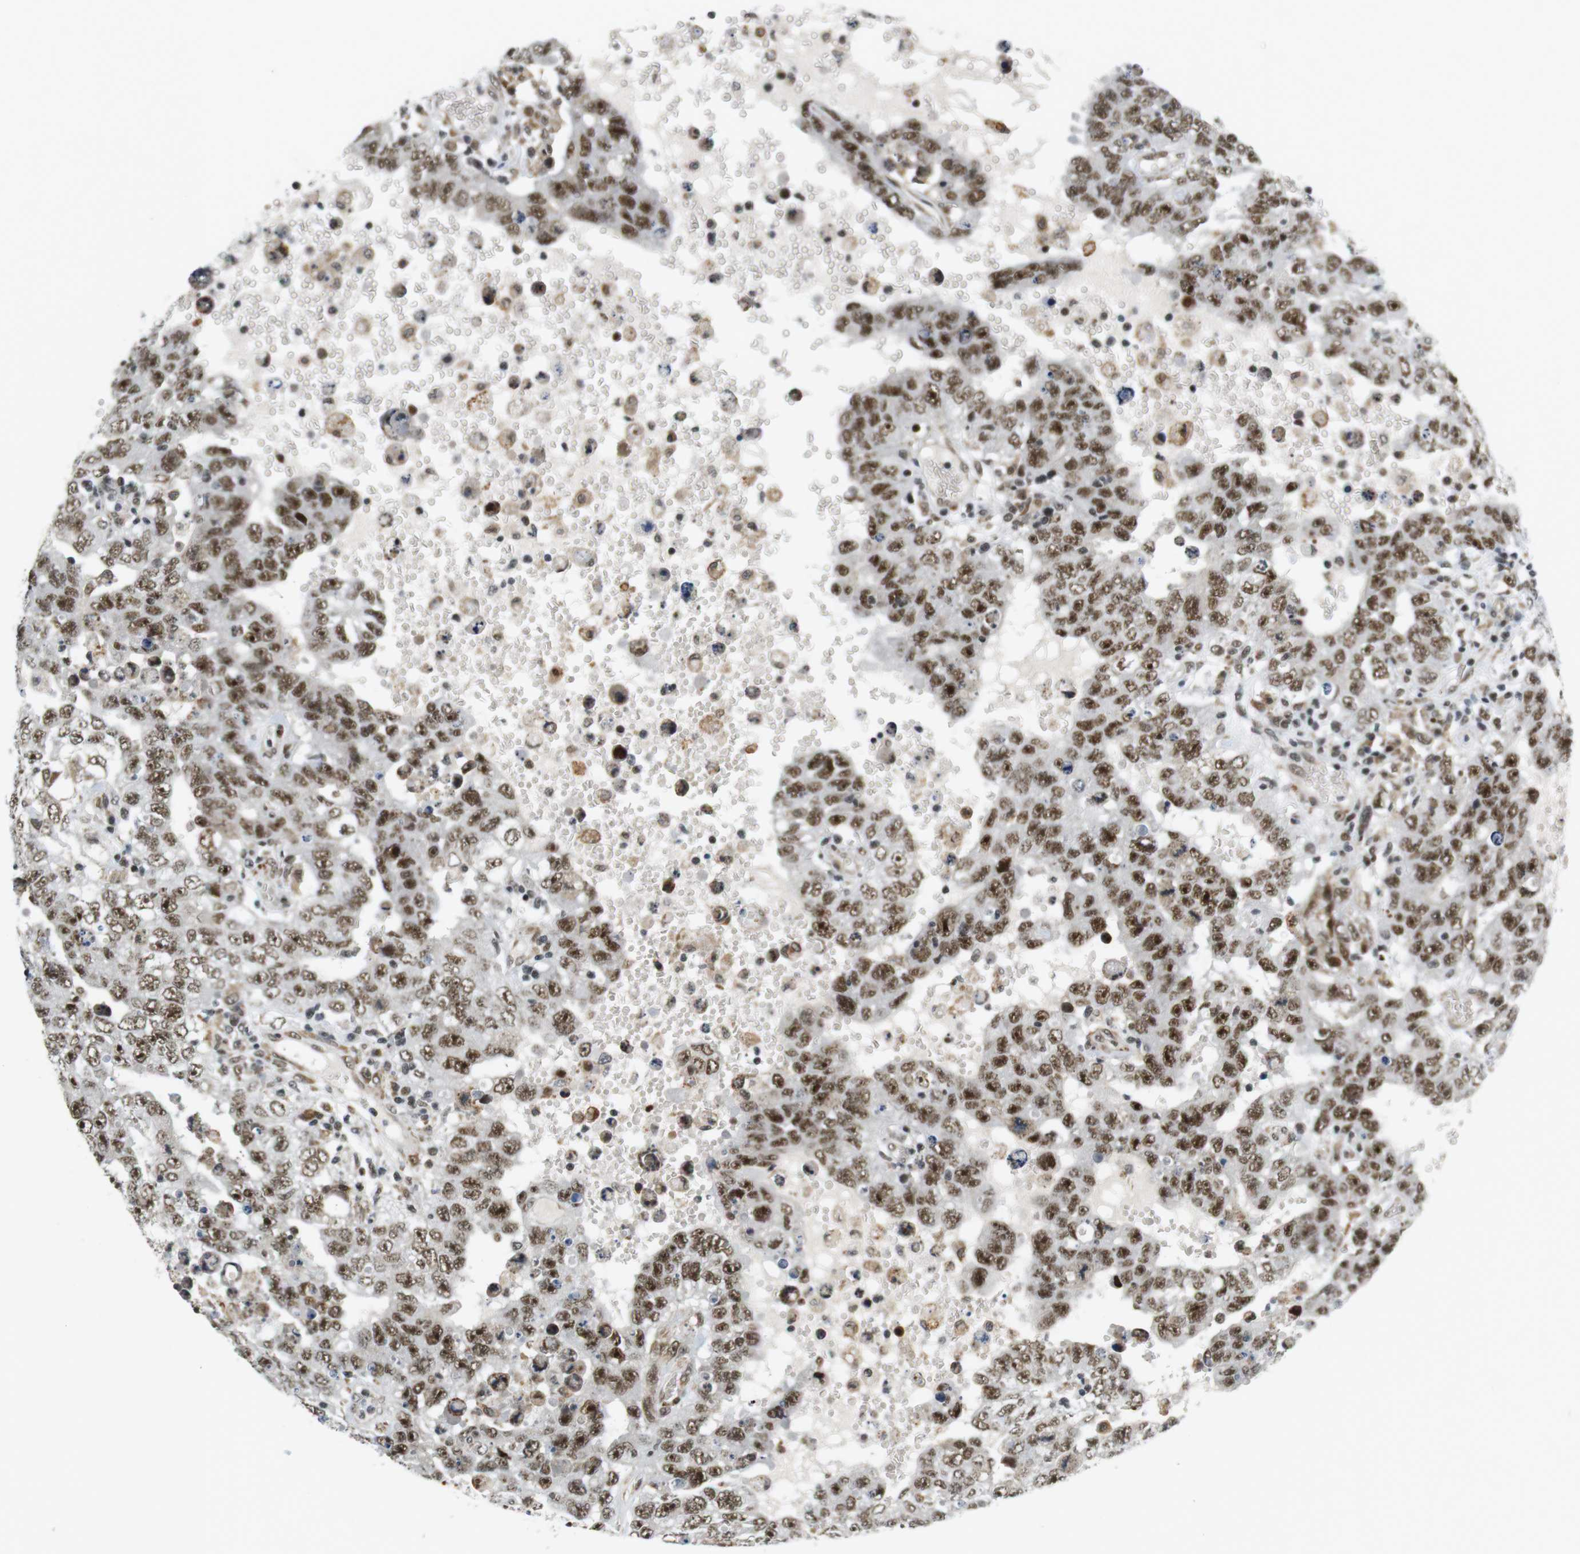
{"staining": {"intensity": "strong", "quantity": ">75%", "location": "nuclear"}, "tissue": "testis cancer", "cell_type": "Tumor cells", "image_type": "cancer", "snomed": [{"axis": "morphology", "description": "Carcinoma, Embryonal, NOS"}, {"axis": "topography", "description": "Testis"}], "caption": "Human embryonal carcinoma (testis) stained for a protein (brown) shows strong nuclear positive positivity in about >75% of tumor cells.", "gene": "RNF38", "patient": {"sex": "male", "age": 26}}